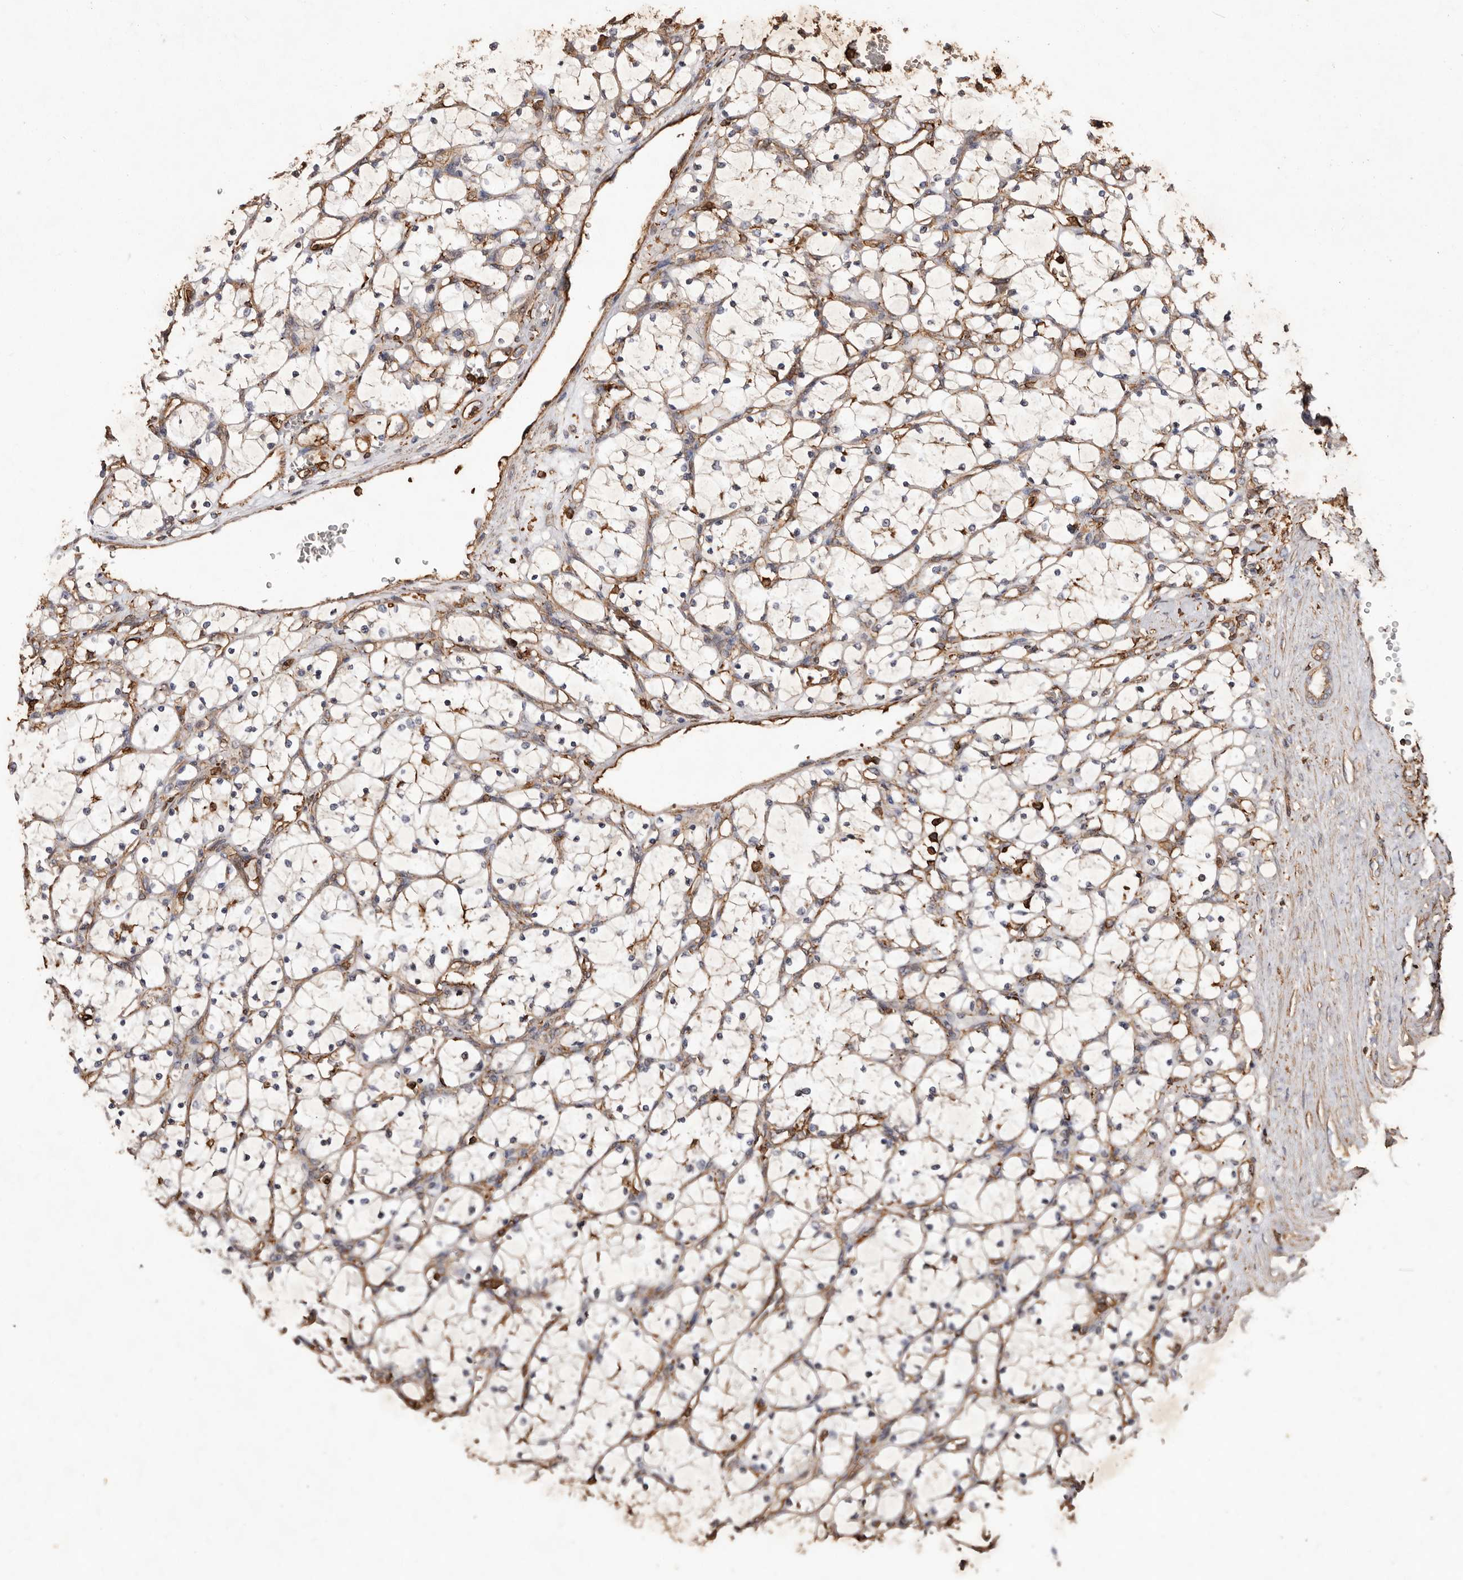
{"staining": {"intensity": "weak", "quantity": ">75%", "location": "cytoplasmic/membranous"}, "tissue": "renal cancer", "cell_type": "Tumor cells", "image_type": "cancer", "snomed": [{"axis": "morphology", "description": "Adenocarcinoma, NOS"}, {"axis": "topography", "description": "Kidney"}], "caption": "Brown immunohistochemical staining in human renal cancer shows weak cytoplasmic/membranous expression in approximately >75% of tumor cells.", "gene": "COQ8B", "patient": {"sex": "female", "age": 69}}